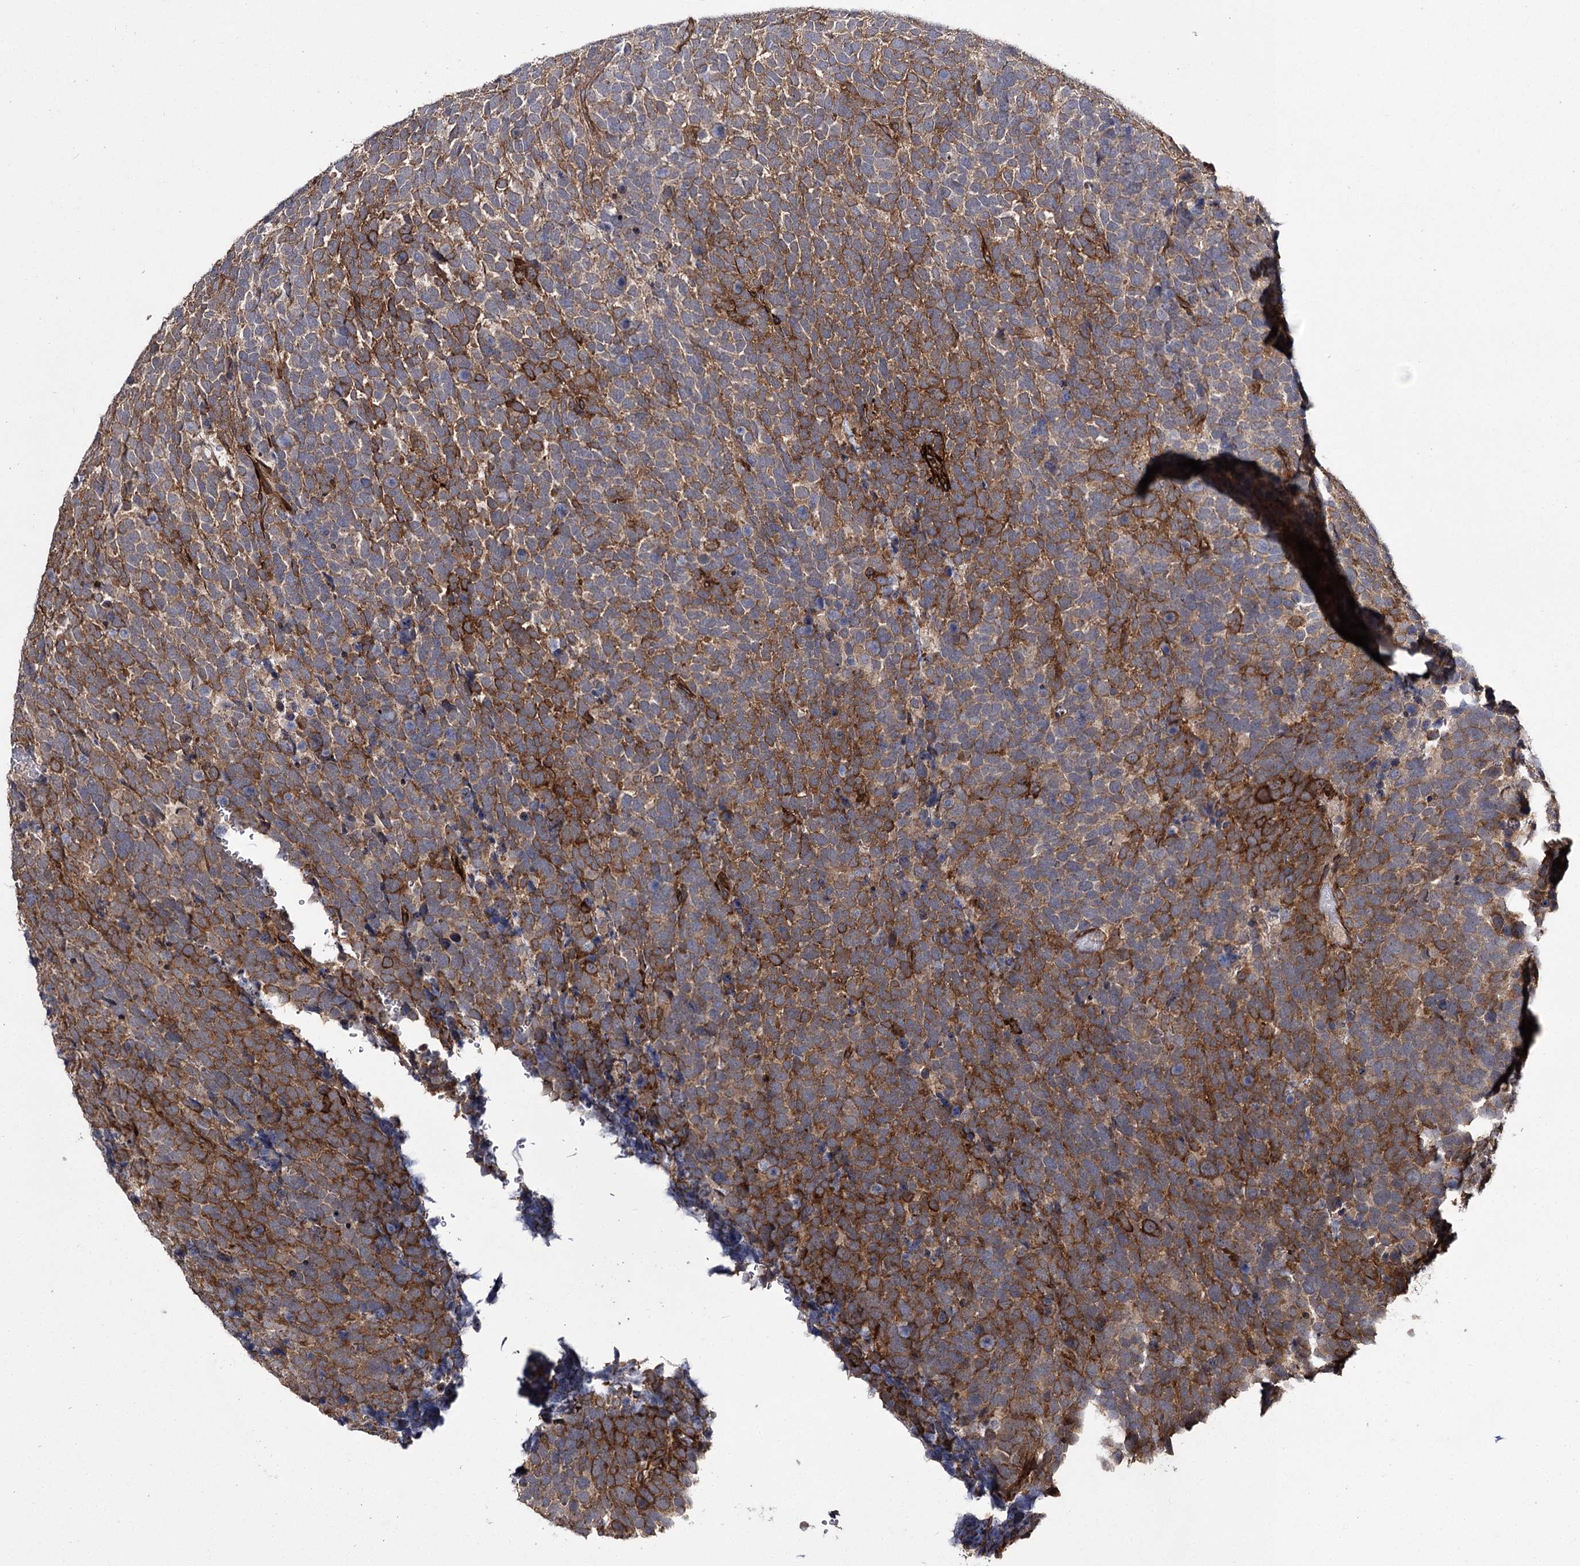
{"staining": {"intensity": "moderate", "quantity": ">75%", "location": "cytoplasmic/membranous"}, "tissue": "urothelial cancer", "cell_type": "Tumor cells", "image_type": "cancer", "snomed": [{"axis": "morphology", "description": "Urothelial carcinoma, High grade"}, {"axis": "topography", "description": "Urinary bladder"}], "caption": "Protein staining of high-grade urothelial carcinoma tissue displays moderate cytoplasmic/membranous positivity in approximately >75% of tumor cells. The staining is performed using DAB (3,3'-diaminobenzidine) brown chromogen to label protein expression. The nuclei are counter-stained blue using hematoxylin.", "gene": "MYO1C", "patient": {"sex": "female", "age": 82}}